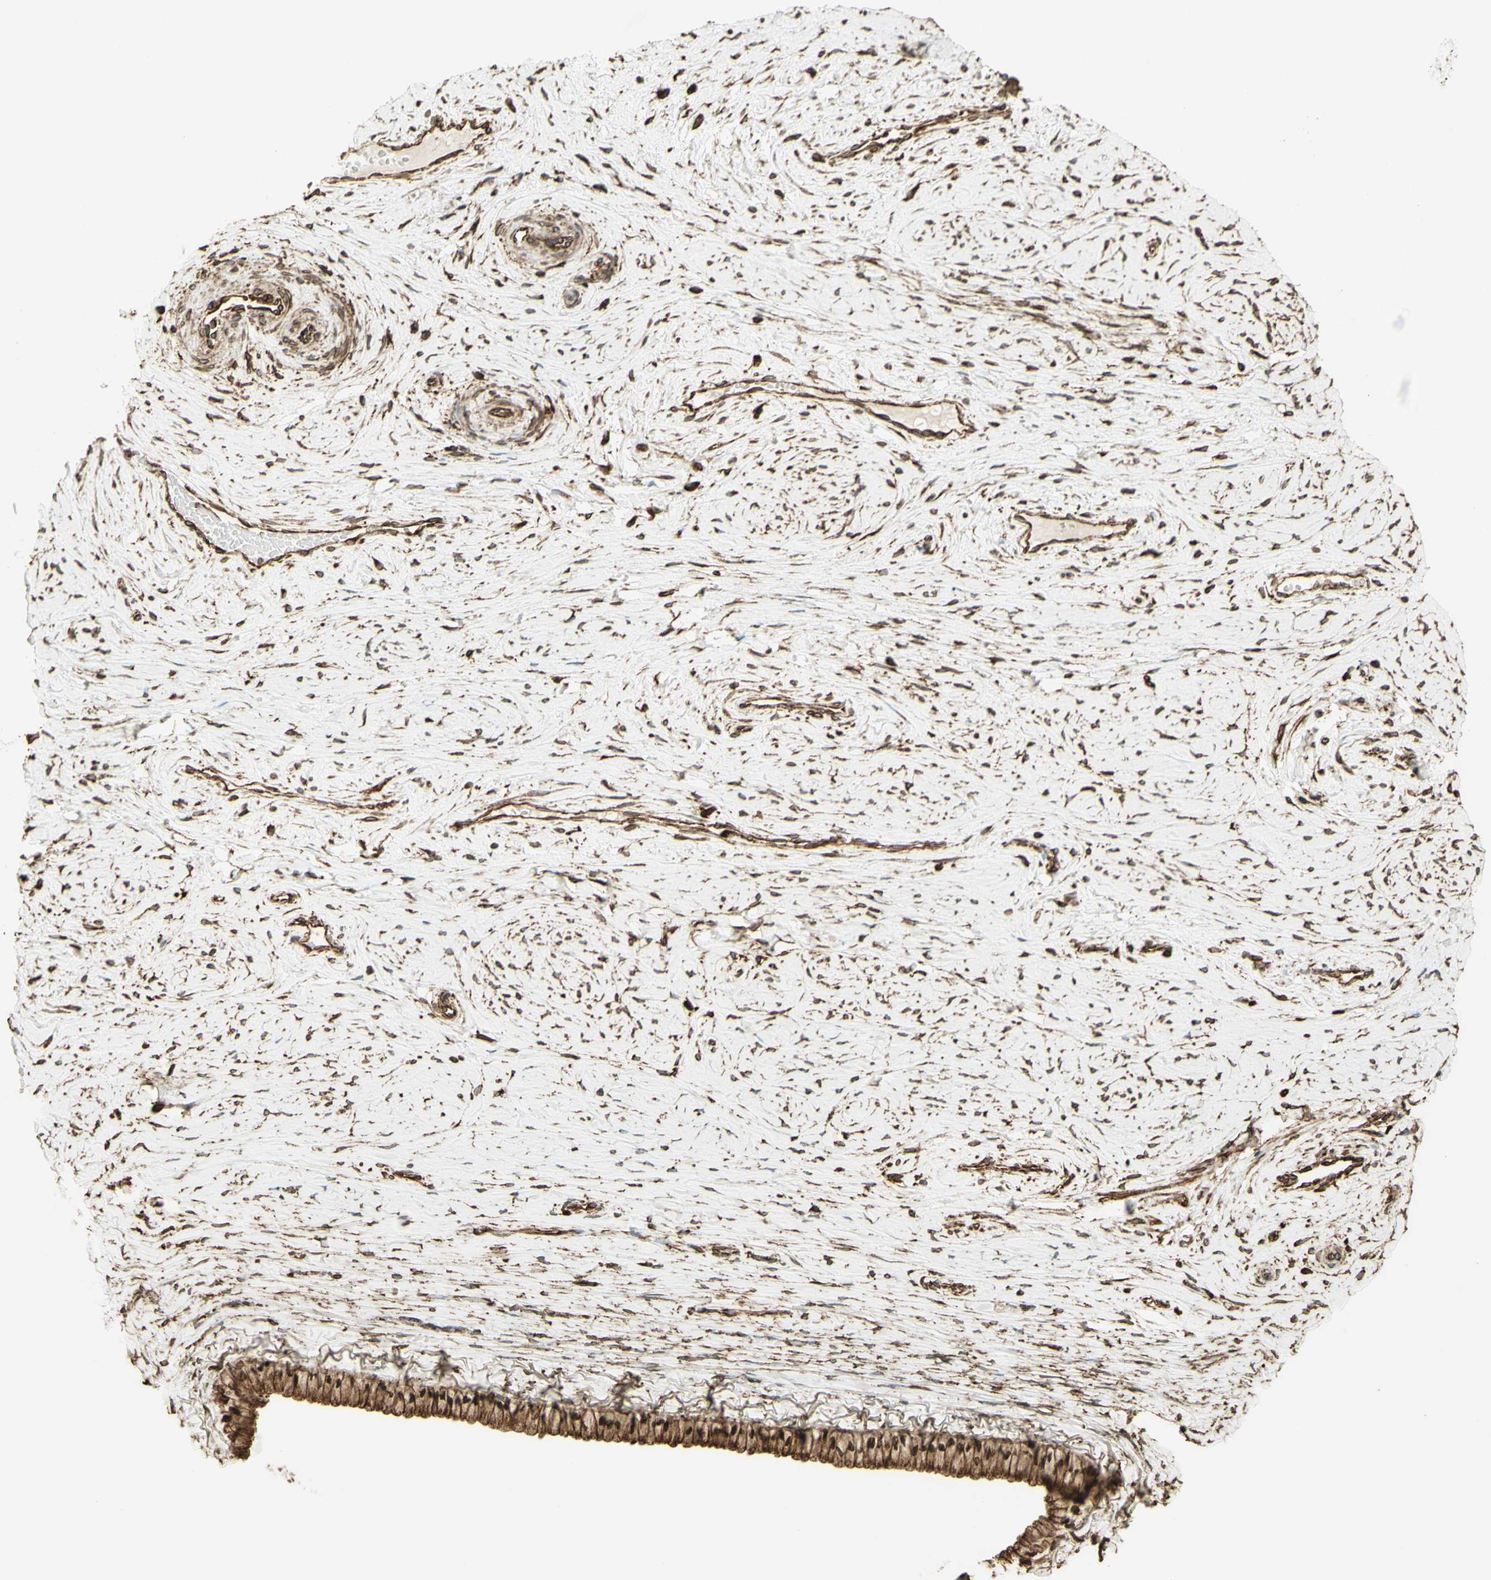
{"staining": {"intensity": "moderate", "quantity": ">75%", "location": "cytoplasmic/membranous,nuclear"}, "tissue": "cervix", "cell_type": "Glandular cells", "image_type": "normal", "snomed": [{"axis": "morphology", "description": "Normal tissue, NOS"}, {"axis": "topography", "description": "Cervix"}], "caption": "Moderate cytoplasmic/membranous,nuclear positivity is present in about >75% of glandular cells in normal cervix.", "gene": "CANX", "patient": {"sex": "female", "age": 39}}